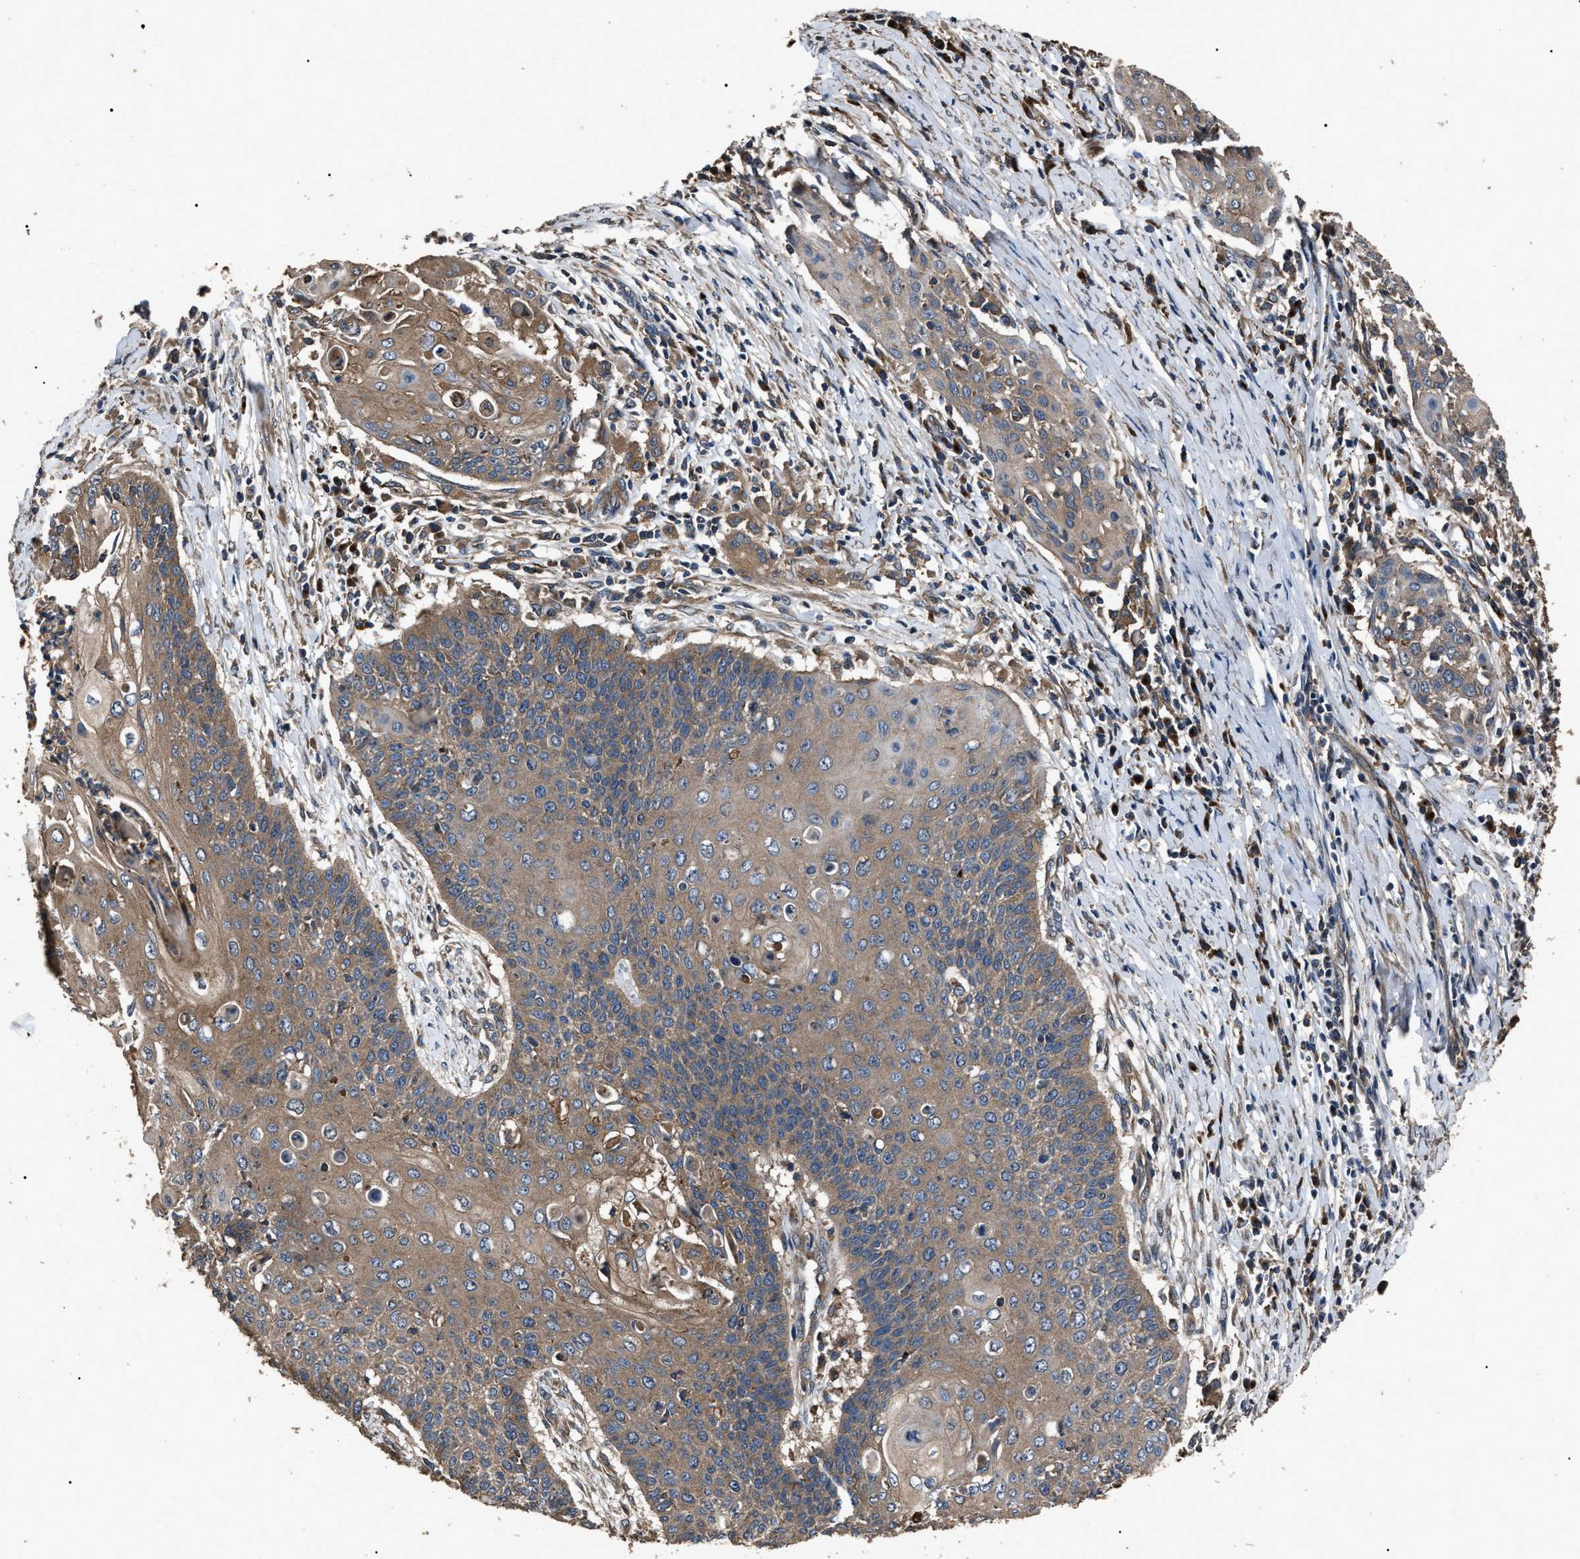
{"staining": {"intensity": "moderate", "quantity": ">75%", "location": "cytoplasmic/membranous"}, "tissue": "cervical cancer", "cell_type": "Tumor cells", "image_type": "cancer", "snomed": [{"axis": "morphology", "description": "Squamous cell carcinoma, NOS"}, {"axis": "topography", "description": "Cervix"}], "caption": "Protein expression analysis of cervical squamous cell carcinoma demonstrates moderate cytoplasmic/membranous expression in about >75% of tumor cells. (Brightfield microscopy of DAB IHC at high magnification).", "gene": "RNF216", "patient": {"sex": "female", "age": 39}}